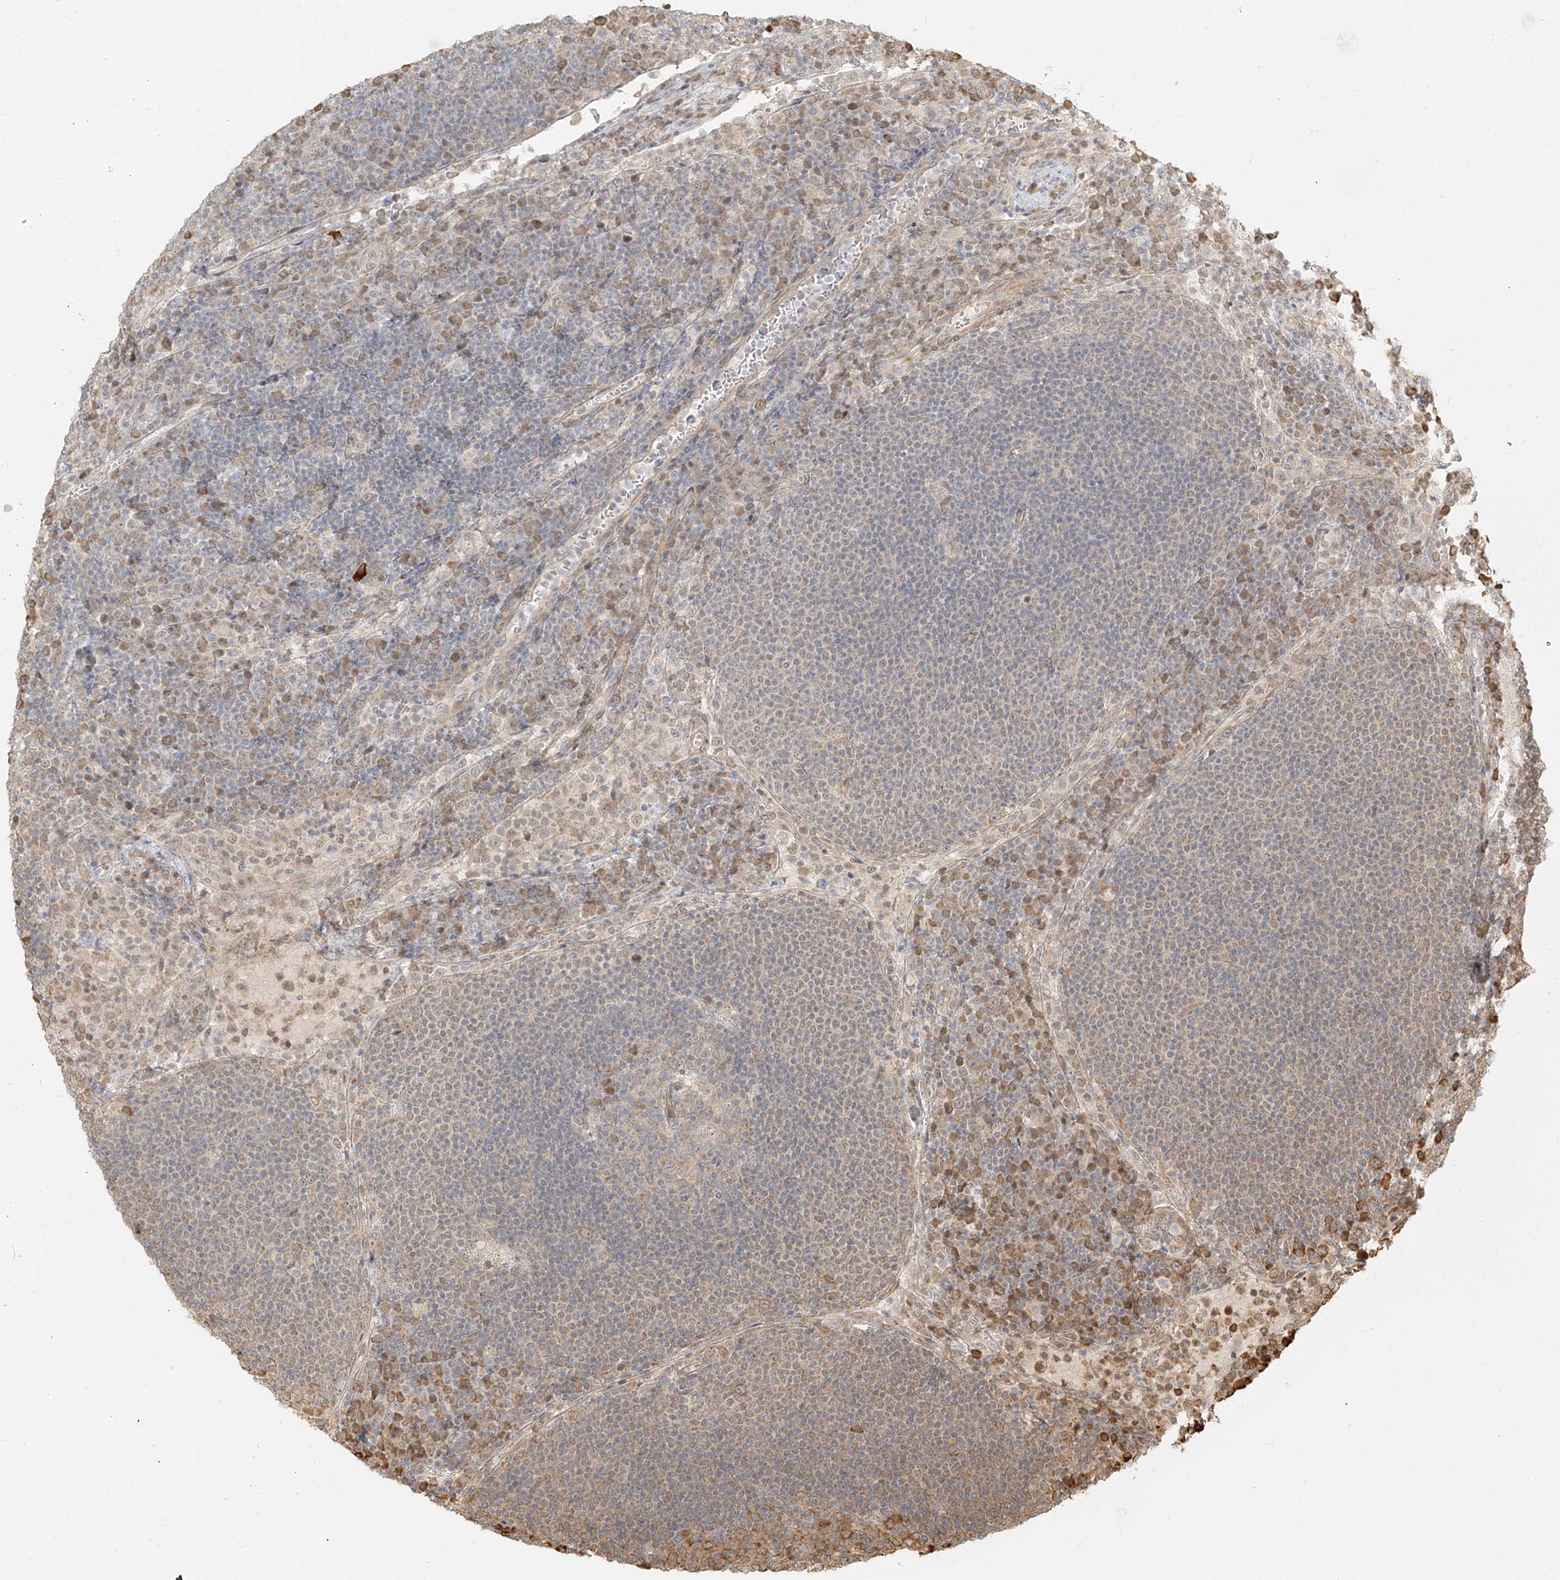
{"staining": {"intensity": "negative", "quantity": "none", "location": "none"}, "tissue": "lymph node", "cell_type": "Germinal center cells", "image_type": "normal", "snomed": [{"axis": "morphology", "description": "Normal tissue, NOS"}, {"axis": "topography", "description": "Lymph node"}], "caption": "Immunohistochemical staining of normal lymph node exhibits no significant expression in germinal center cells. Nuclei are stained in blue.", "gene": "UBE2K", "patient": {"sex": "female", "age": 53}}